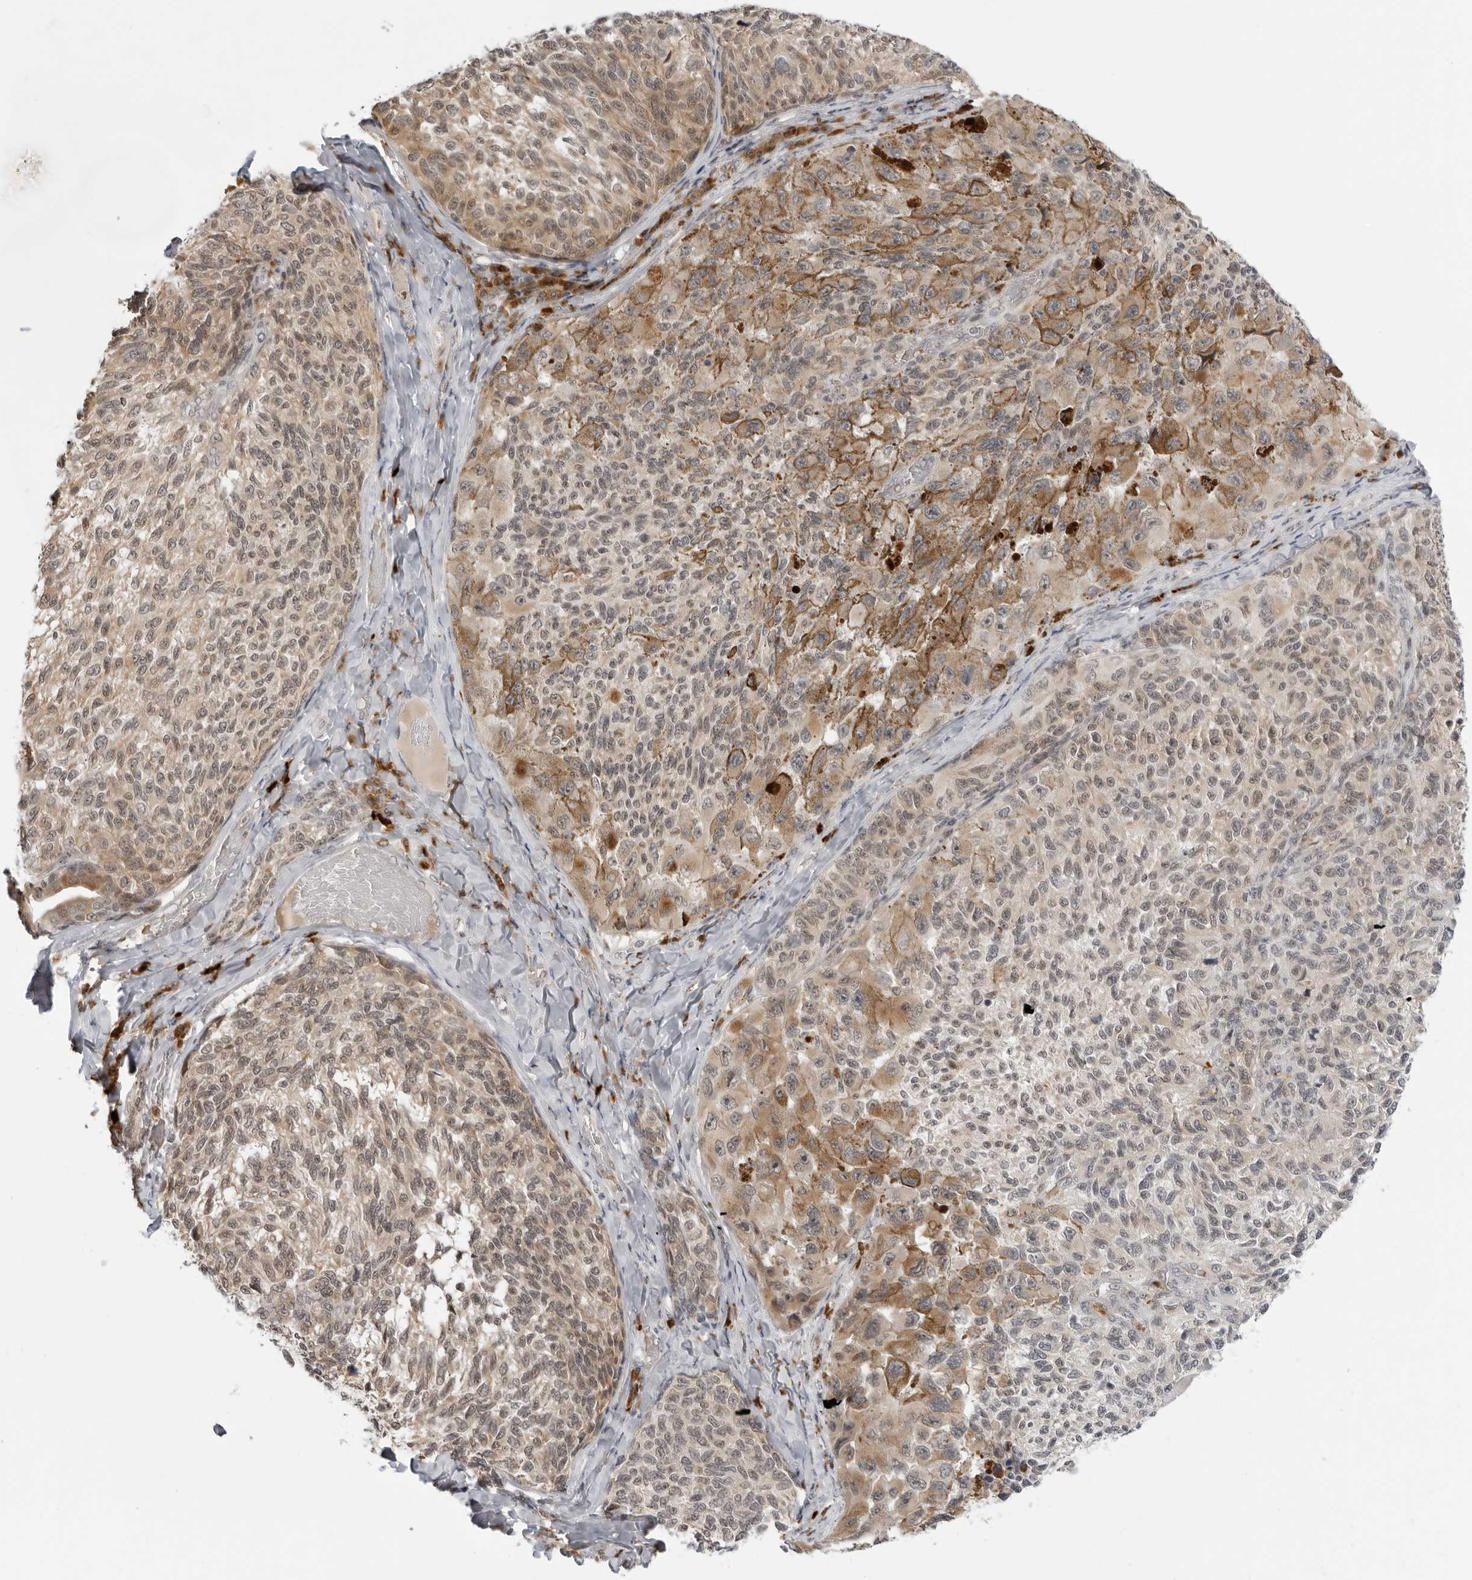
{"staining": {"intensity": "weak", "quantity": "25%-75%", "location": "nuclear"}, "tissue": "melanoma", "cell_type": "Tumor cells", "image_type": "cancer", "snomed": [{"axis": "morphology", "description": "Malignant melanoma, NOS"}, {"axis": "topography", "description": "Skin"}], "caption": "Immunohistochemistry image of human melanoma stained for a protein (brown), which exhibits low levels of weak nuclear staining in about 25%-75% of tumor cells.", "gene": "SUGCT", "patient": {"sex": "female", "age": 73}}